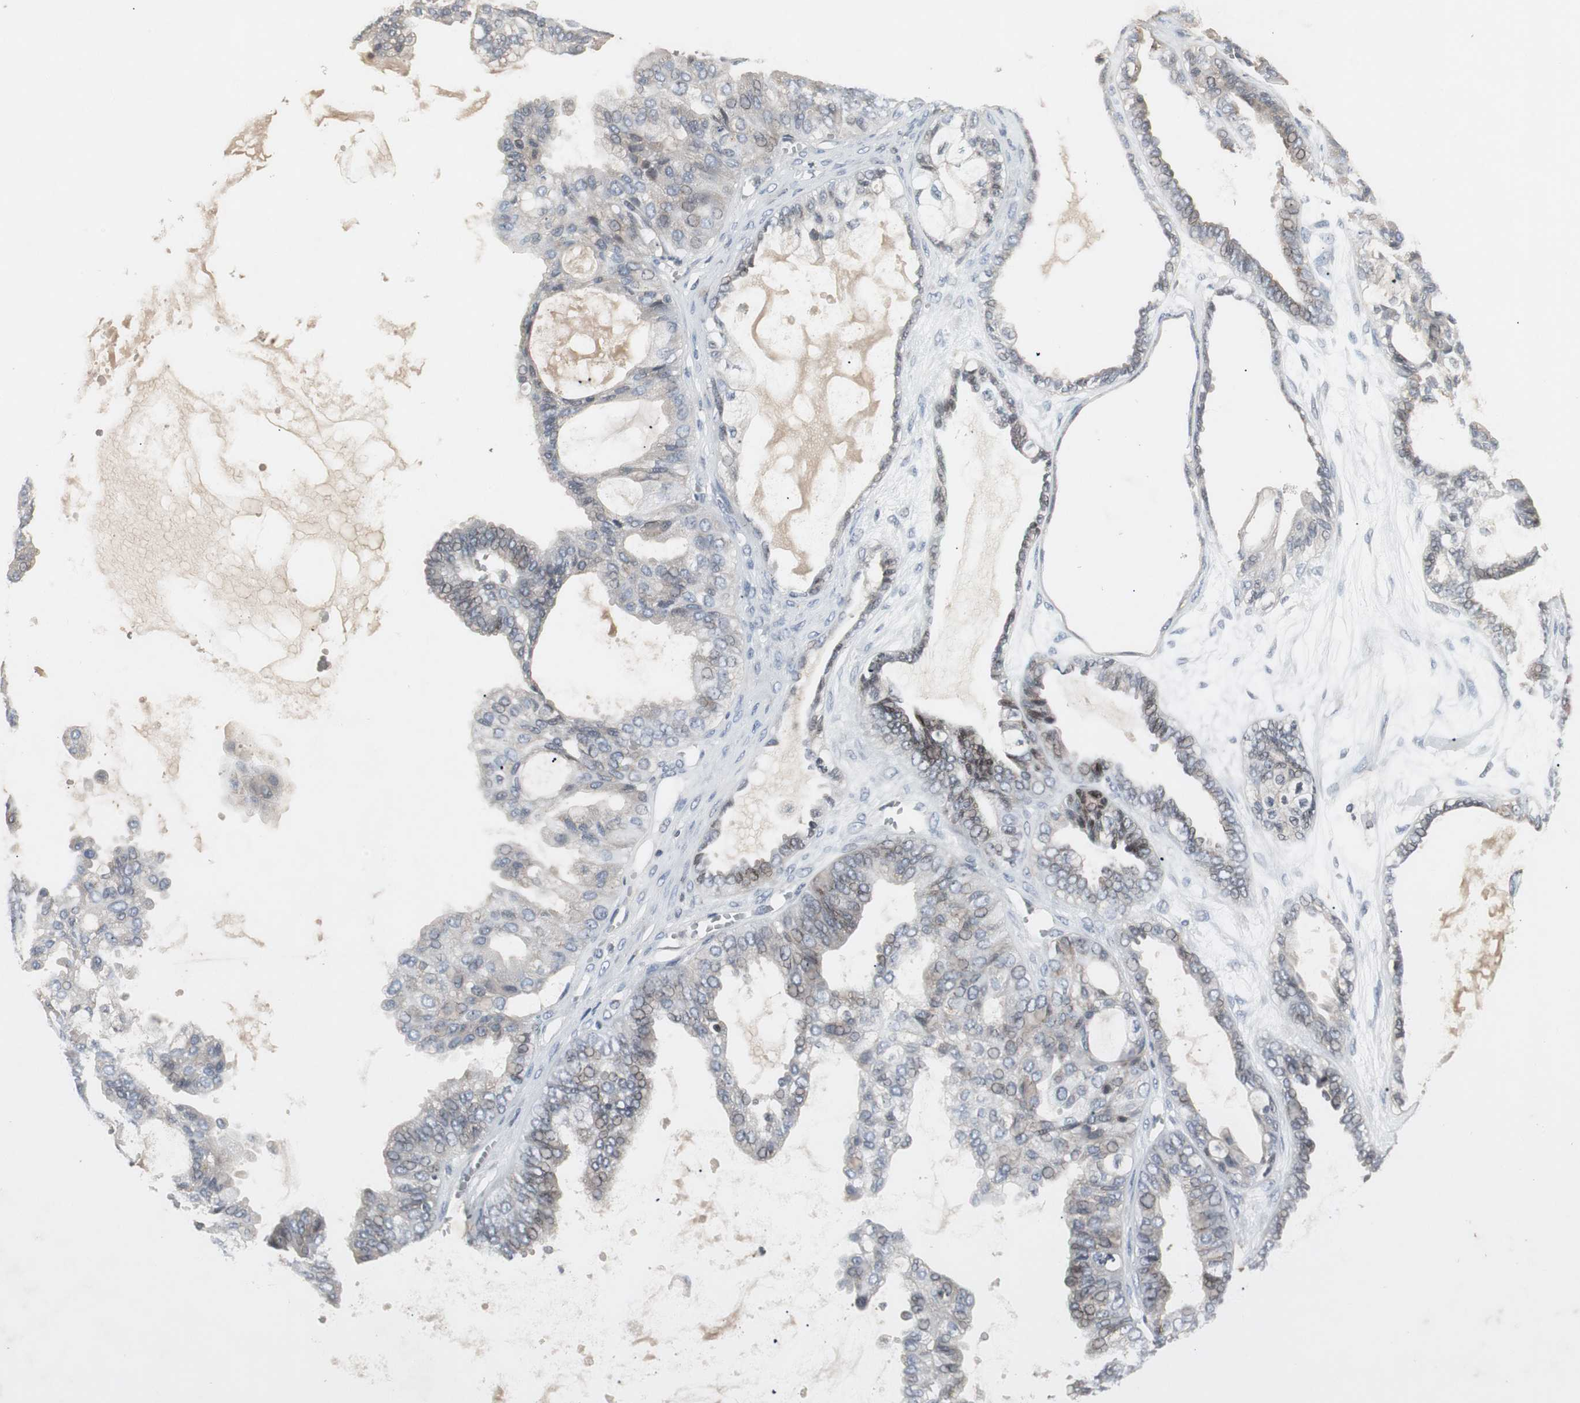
{"staining": {"intensity": "weak", "quantity": "<25%", "location": "cytoplasmic/membranous,nuclear"}, "tissue": "ovarian cancer", "cell_type": "Tumor cells", "image_type": "cancer", "snomed": [{"axis": "morphology", "description": "Carcinoma, NOS"}, {"axis": "morphology", "description": "Carcinoma, endometroid"}, {"axis": "topography", "description": "Ovary"}], "caption": "A high-resolution micrograph shows IHC staining of ovarian cancer, which displays no significant staining in tumor cells. Nuclei are stained in blue.", "gene": "ZNF396", "patient": {"sex": "female", "age": 50}}